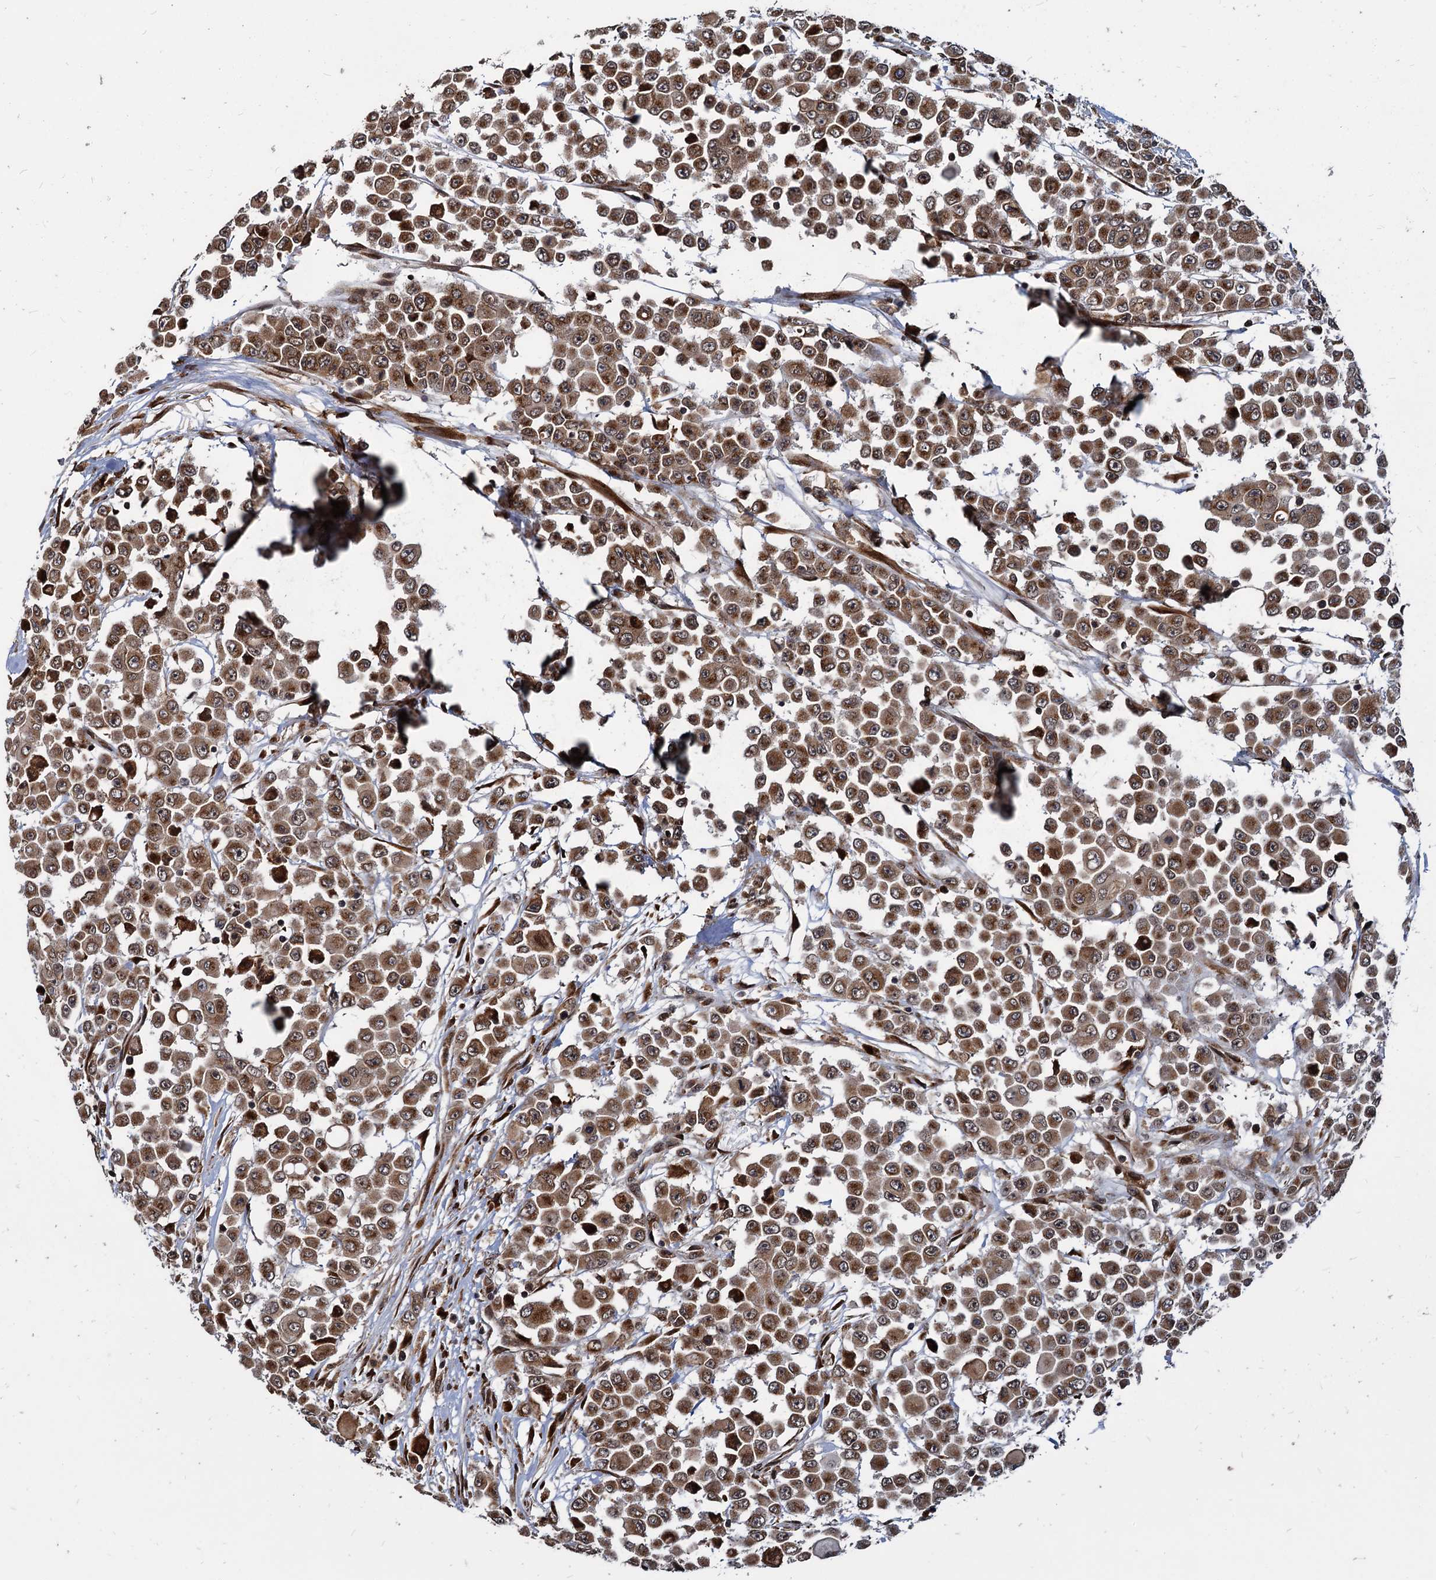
{"staining": {"intensity": "moderate", "quantity": ">75%", "location": "cytoplasmic/membranous,nuclear"}, "tissue": "colorectal cancer", "cell_type": "Tumor cells", "image_type": "cancer", "snomed": [{"axis": "morphology", "description": "Adenocarcinoma, NOS"}, {"axis": "topography", "description": "Colon"}], "caption": "Moderate cytoplasmic/membranous and nuclear positivity for a protein is present in about >75% of tumor cells of colorectal cancer (adenocarcinoma) using IHC.", "gene": "SAAL1", "patient": {"sex": "male", "age": 51}}